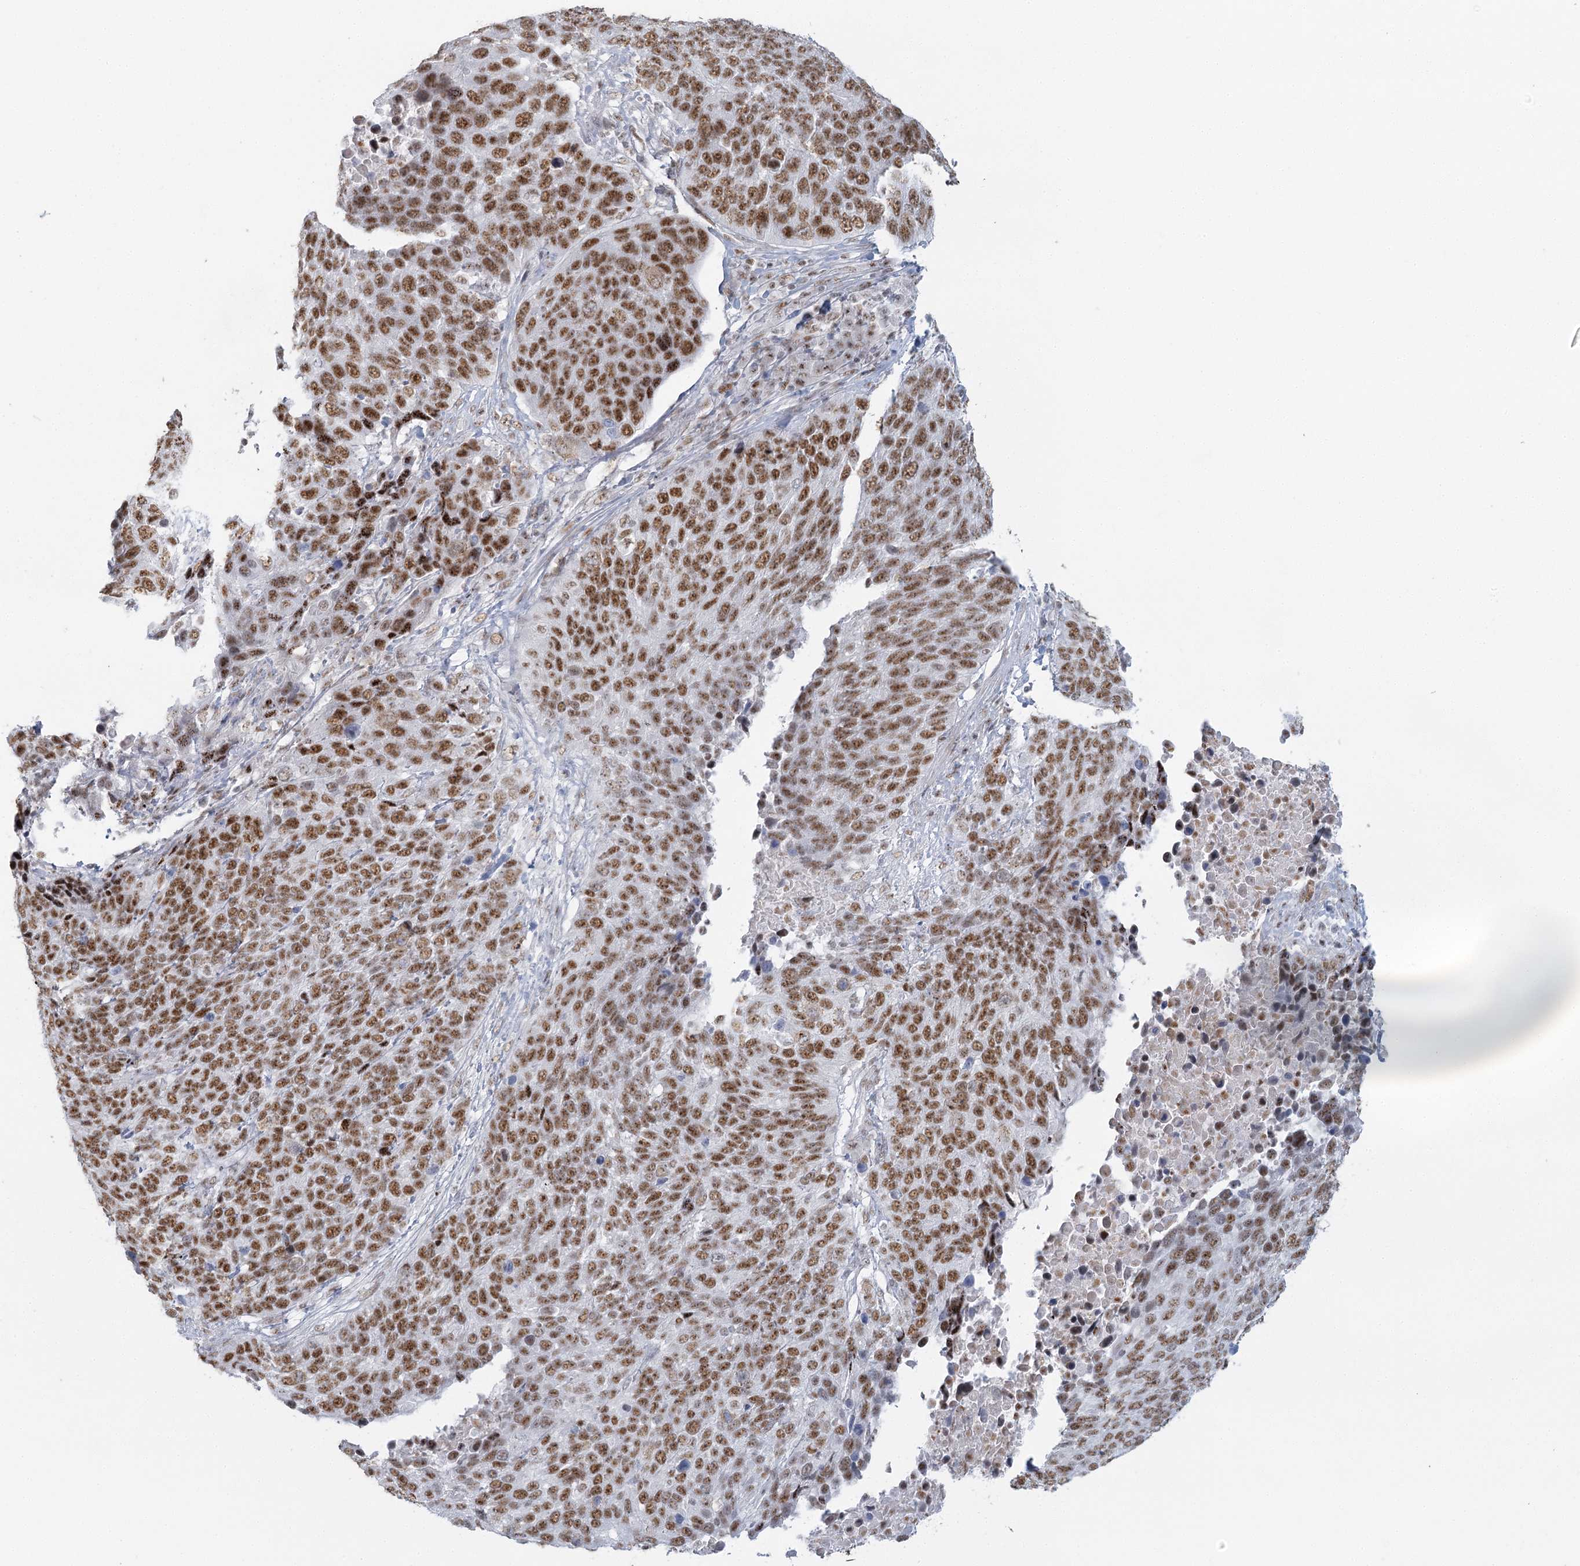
{"staining": {"intensity": "strong", "quantity": ">75%", "location": "nuclear"}, "tissue": "lung cancer", "cell_type": "Tumor cells", "image_type": "cancer", "snomed": [{"axis": "morphology", "description": "Squamous cell carcinoma, NOS"}, {"axis": "topography", "description": "Lung"}], "caption": "Immunohistochemistry photomicrograph of squamous cell carcinoma (lung) stained for a protein (brown), which displays high levels of strong nuclear staining in approximately >75% of tumor cells.", "gene": "U2SURP", "patient": {"sex": "male", "age": 66}}